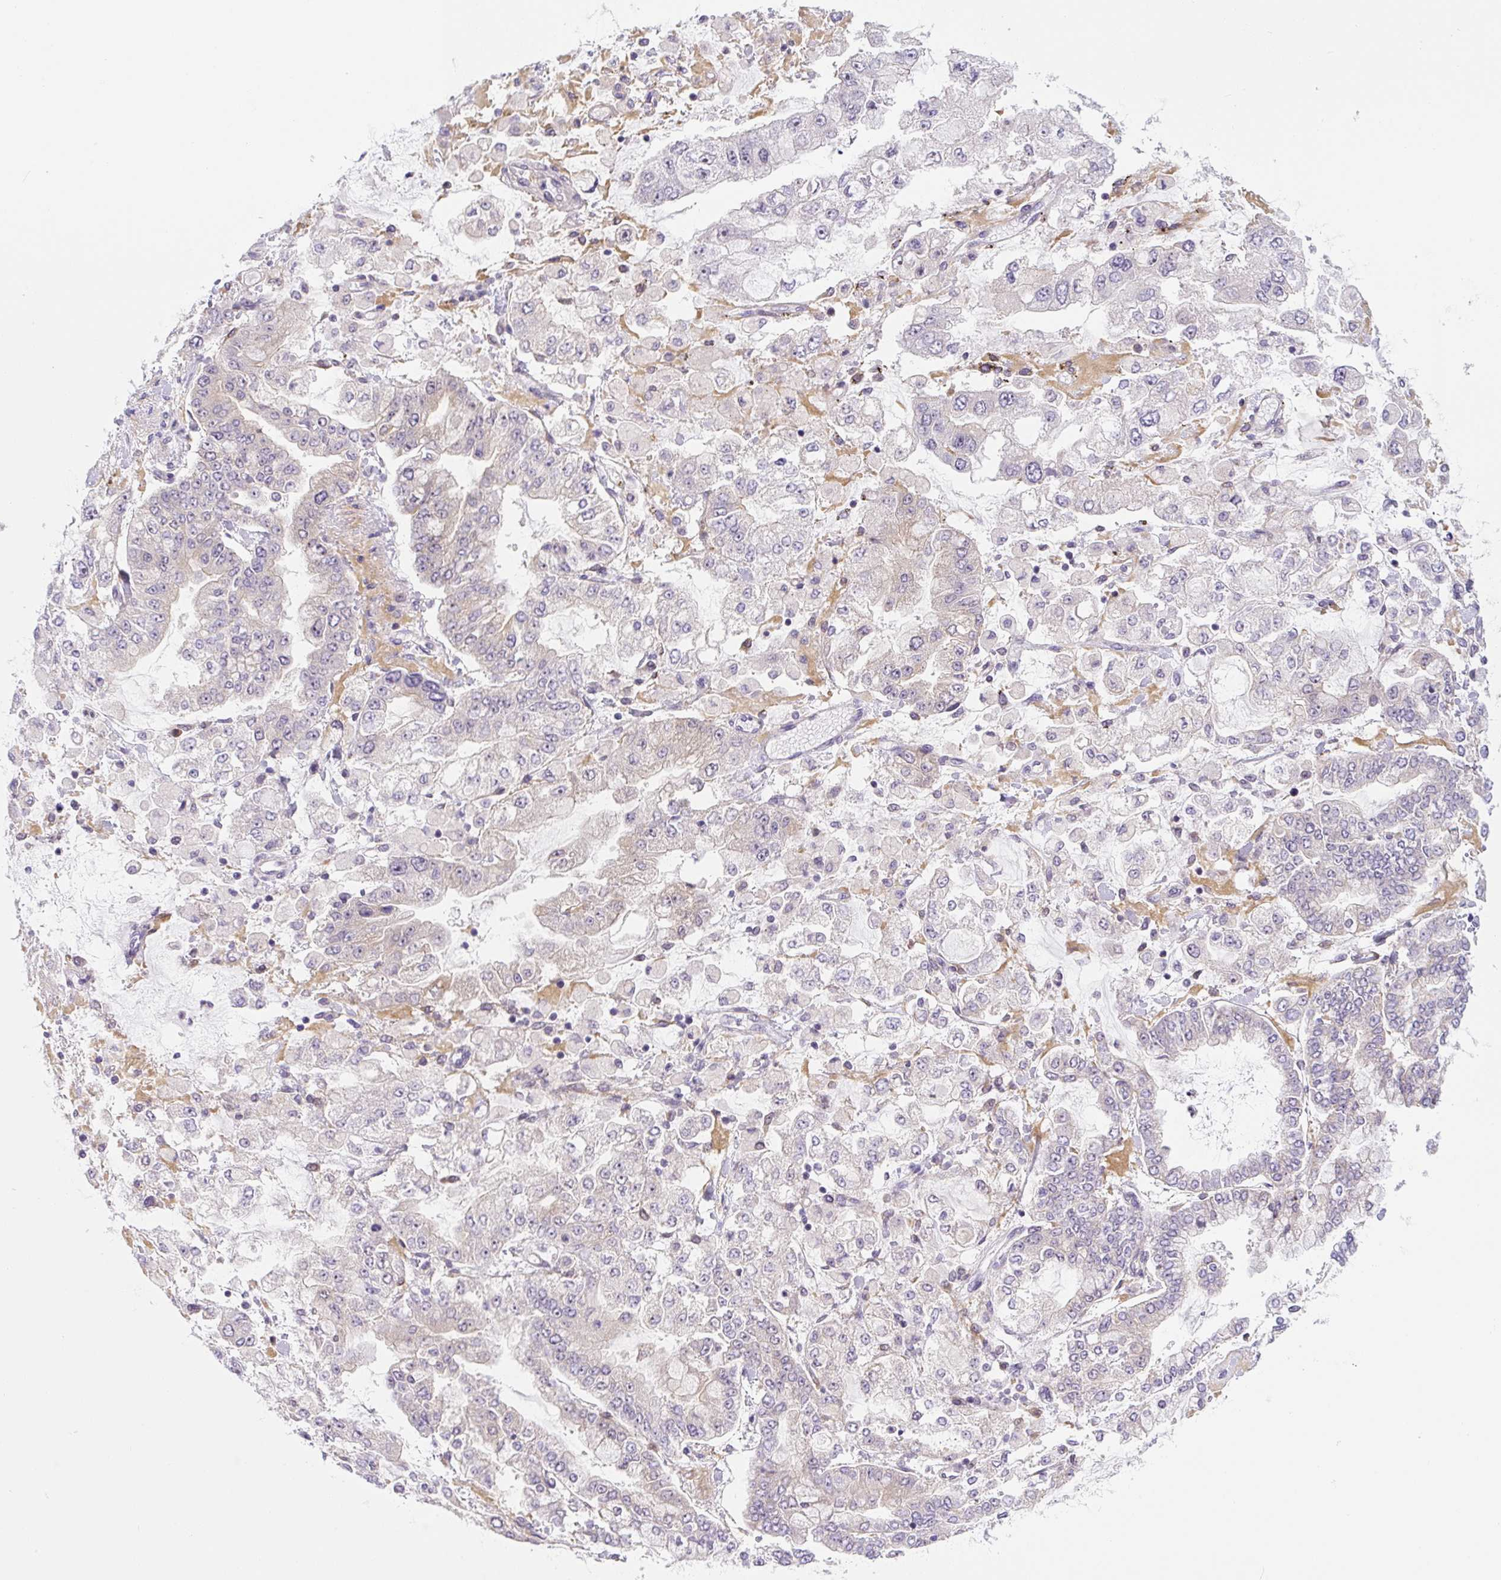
{"staining": {"intensity": "negative", "quantity": "none", "location": "none"}, "tissue": "stomach cancer", "cell_type": "Tumor cells", "image_type": "cancer", "snomed": [{"axis": "morphology", "description": "Normal tissue, NOS"}, {"axis": "morphology", "description": "Adenocarcinoma, NOS"}, {"axis": "topography", "description": "Stomach, upper"}, {"axis": "topography", "description": "Stomach"}], "caption": "This is an IHC histopathology image of human stomach cancer (adenocarcinoma). There is no positivity in tumor cells.", "gene": "PLA2G4A", "patient": {"sex": "male", "age": 76}}